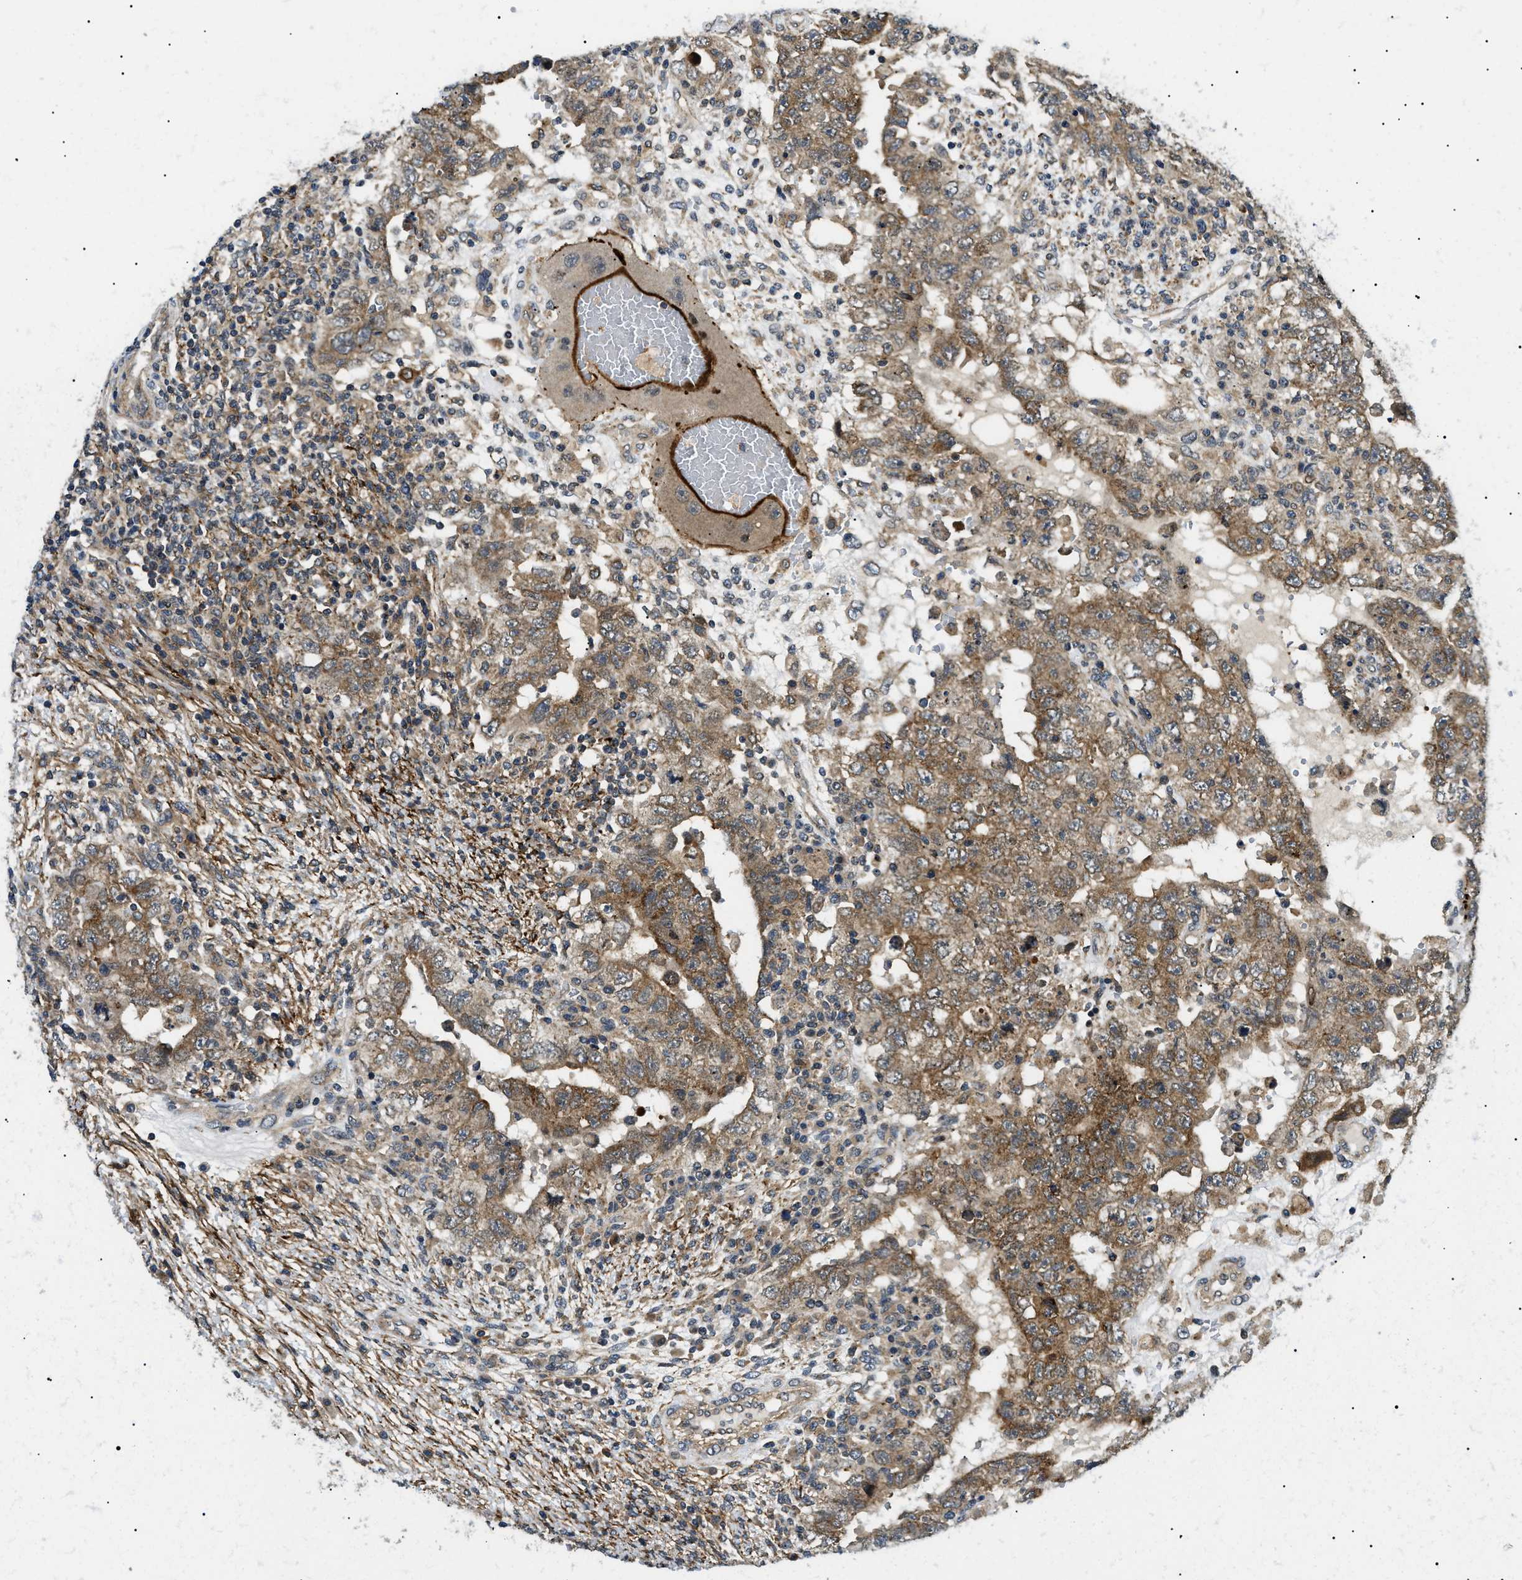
{"staining": {"intensity": "moderate", "quantity": ">75%", "location": "cytoplasmic/membranous"}, "tissue": "testis cancer", "cell_type": "Tumor cells", "image_type": "cancer", "snomed": [{"axis": "morphology", "description": "Carcinoma, Embryonal, NOS"}, {"axis": "topography", "description": "Testis"}], "caption": "The immunohistochemical stain shows moderate cytoplasmic/membranous staining in tumor cells of embryonal carcinoma (testis) tissue.", "gene": "ATP6AP1", "patient": {"sex": "male", "age": 26}}